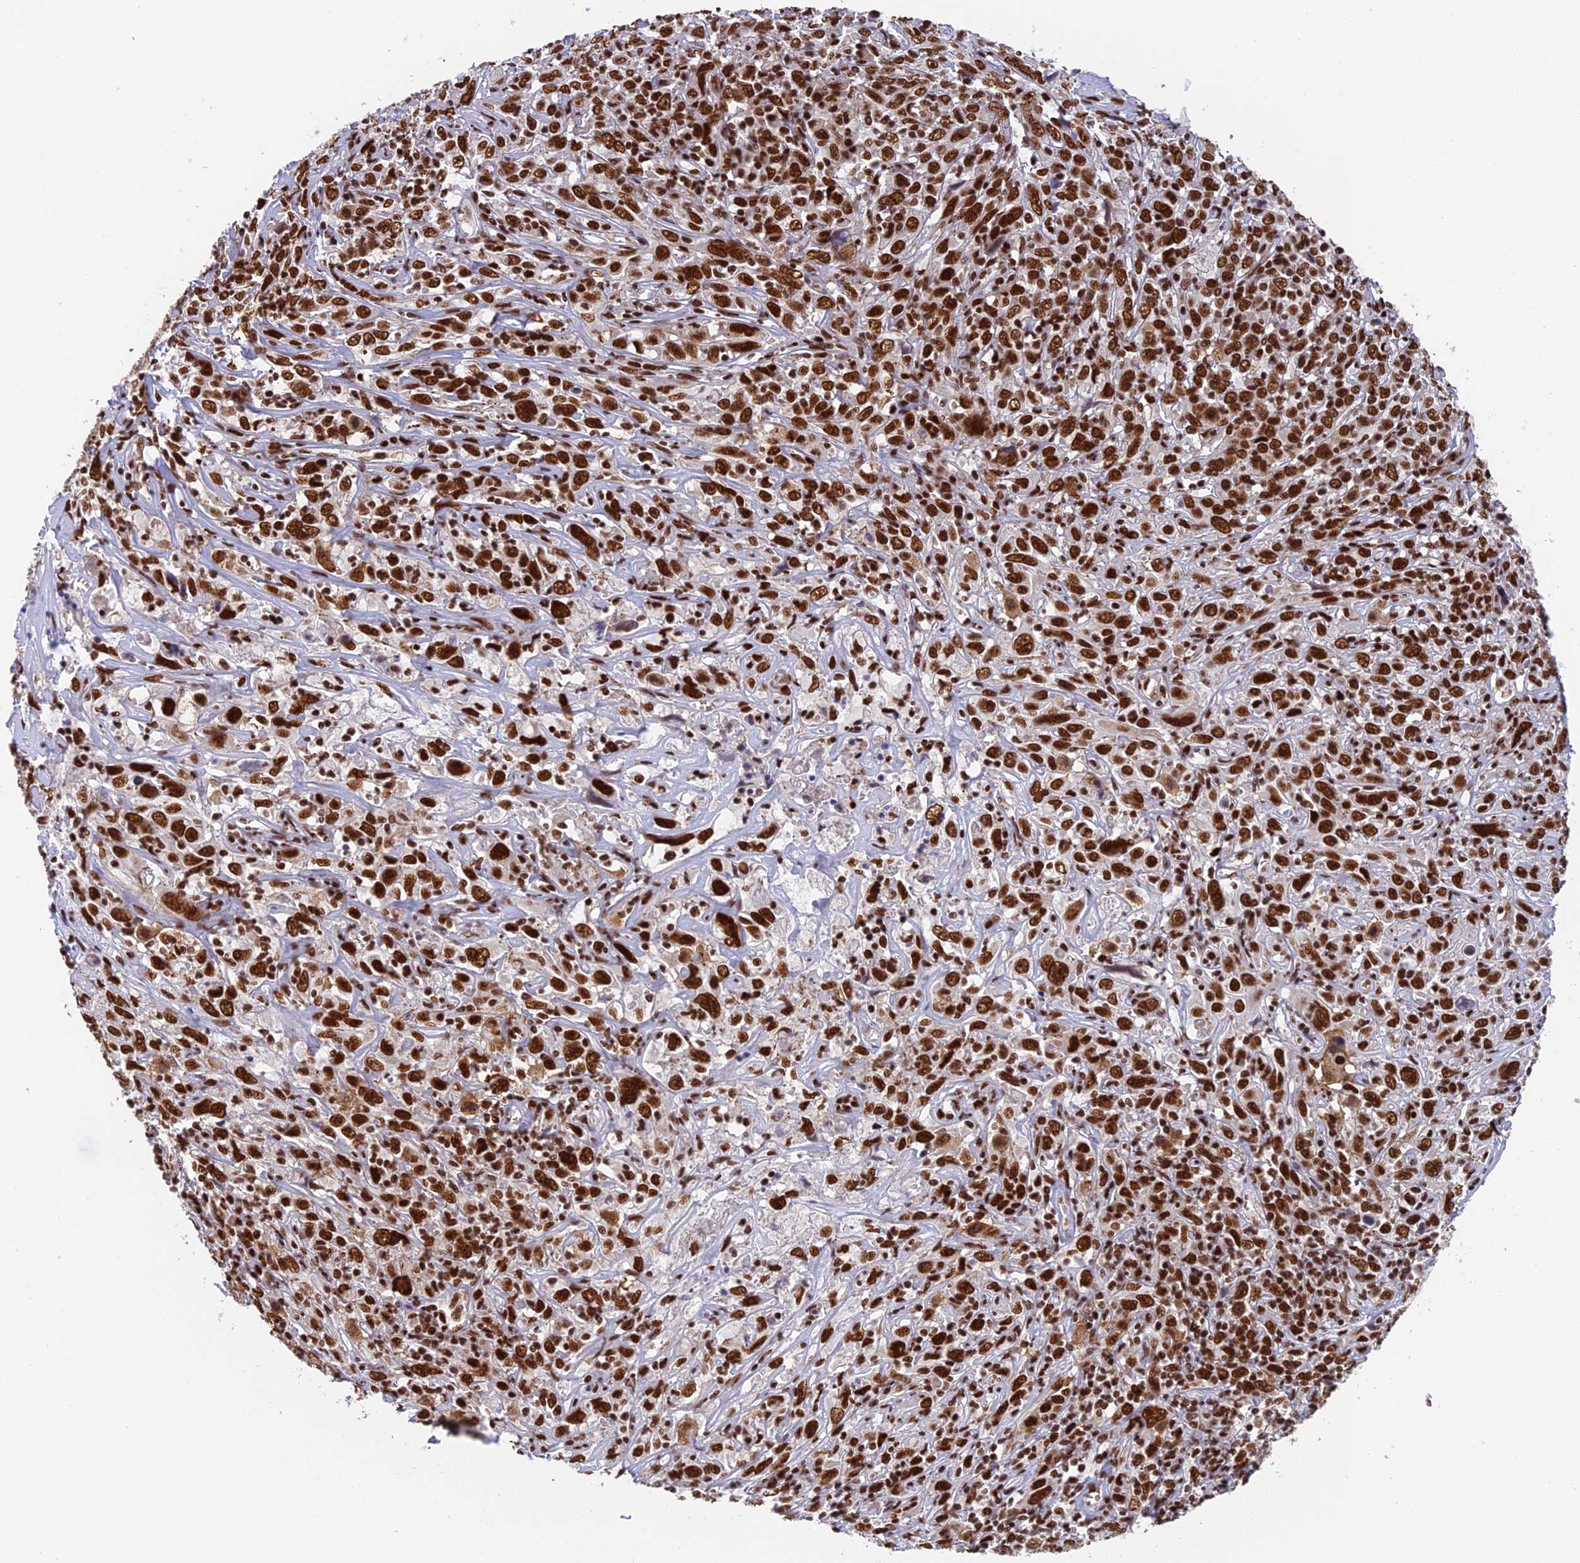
{"staining": {"intensity": "strong", "quantity": ">75%", "location": "nuclear"}, "tissue": "cervical cancer", "cell_type": "Tumor cells", "image_type": "cancer", "snomed": [{"axis": "morphology", "description": "Squamous cell carcinoma, NOS"}, {"axis": "topography", "description": "Cervix"}], "caption": "Protein expression by IHC reveals strong nuclear expression in about >75% of tumor cells in cervical cancer (squamous cell carcinoma). (IHC, brightfield microscopy, high magnification).", "gene": "EEF1AKMT3", "patient": {"sex": "female", "age": 46}}